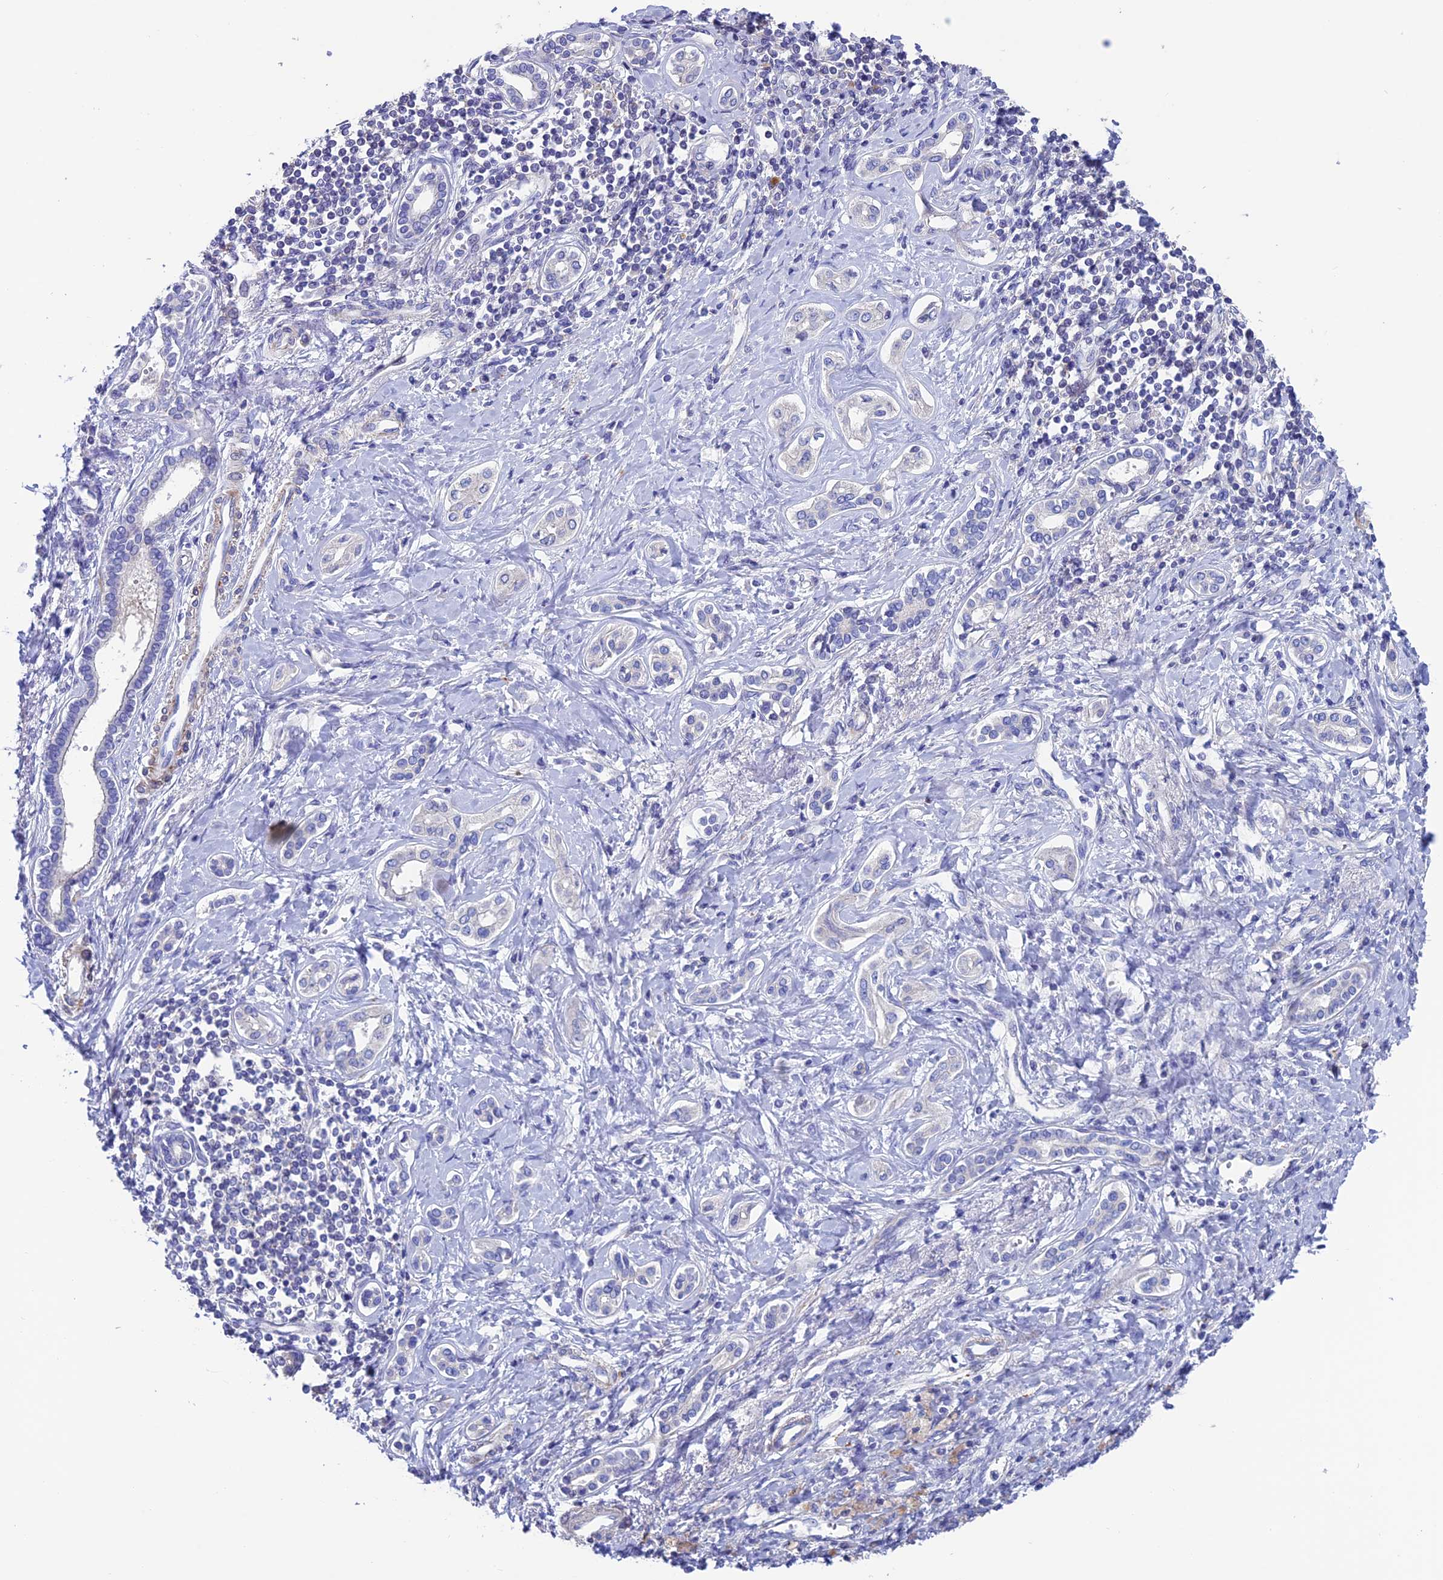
{"staining": {"intensity": "negative", "quantity": "none", "location": "none"}, "tissue": "liver cancer", "cell_type": "Tumor cells", "image_type": "cancer", "snomed": [{"axis": "morphology", "description": "Cholangiocarcinoma"}, {"axis": "topography", "description": "Liver"}], "caption": "The immunohistochemistry (IHC) photomicrograph has no significant staining in tumor cells of cholangiocarcinoma (liver) tissue.", "gene": "FAM178B", "patient": {"sex": "female", "age": 77}}